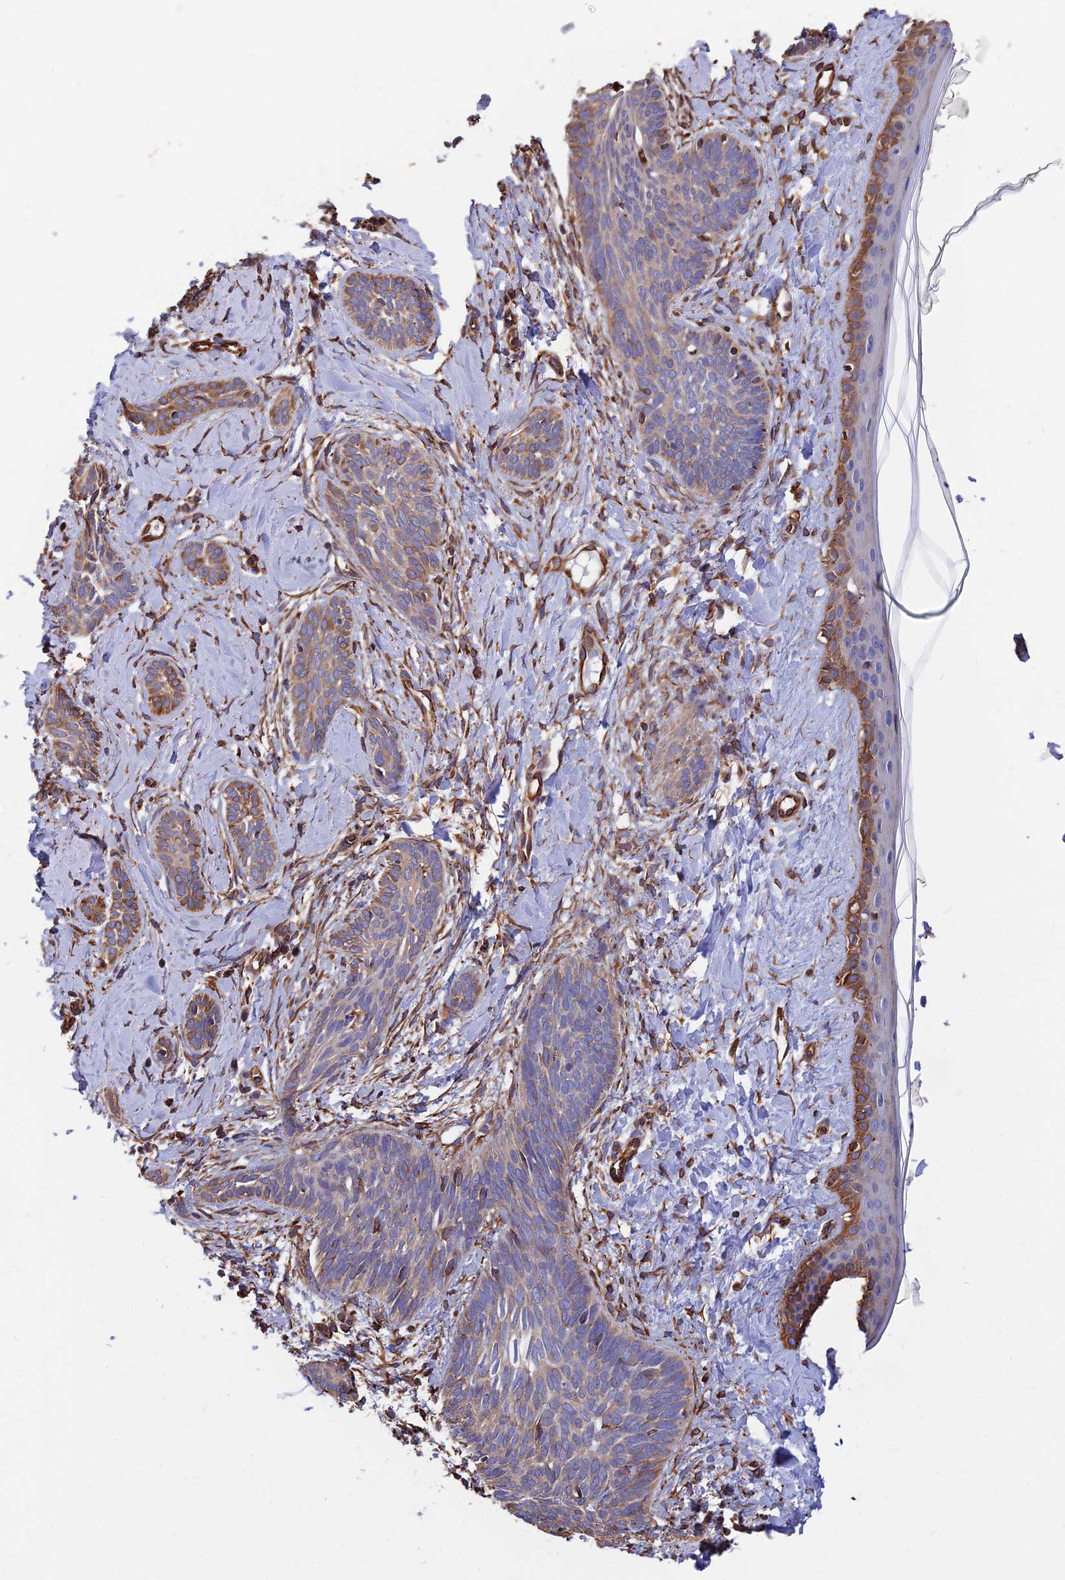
{"staining": {"intensity": "moderate", "quantity": "<25%", "location": "cytoplasmic/membranous"}, "tissue": "skin cancer", "cell_type": "Tumor cells", "image_type": "cancer", "snomed": [{"axis": "morphology", "description": "Basal cell carcinoma"}, {"axis": "topography", "description": "Skin"}], "caption": "Immunohistochemistry histopathology image of neoplastic tissue: human basal cell carcinoma (skin) stained using immunohistochemistry (IHC) demonstrates low levels of moderate protein expression localized specifically in the cytoplasmic/membranous of tumor cells, appearing as a cytoplasmic/membranous brown color.", "gene": "CDK18", "patient": {"sex": "female", "age": 81}}